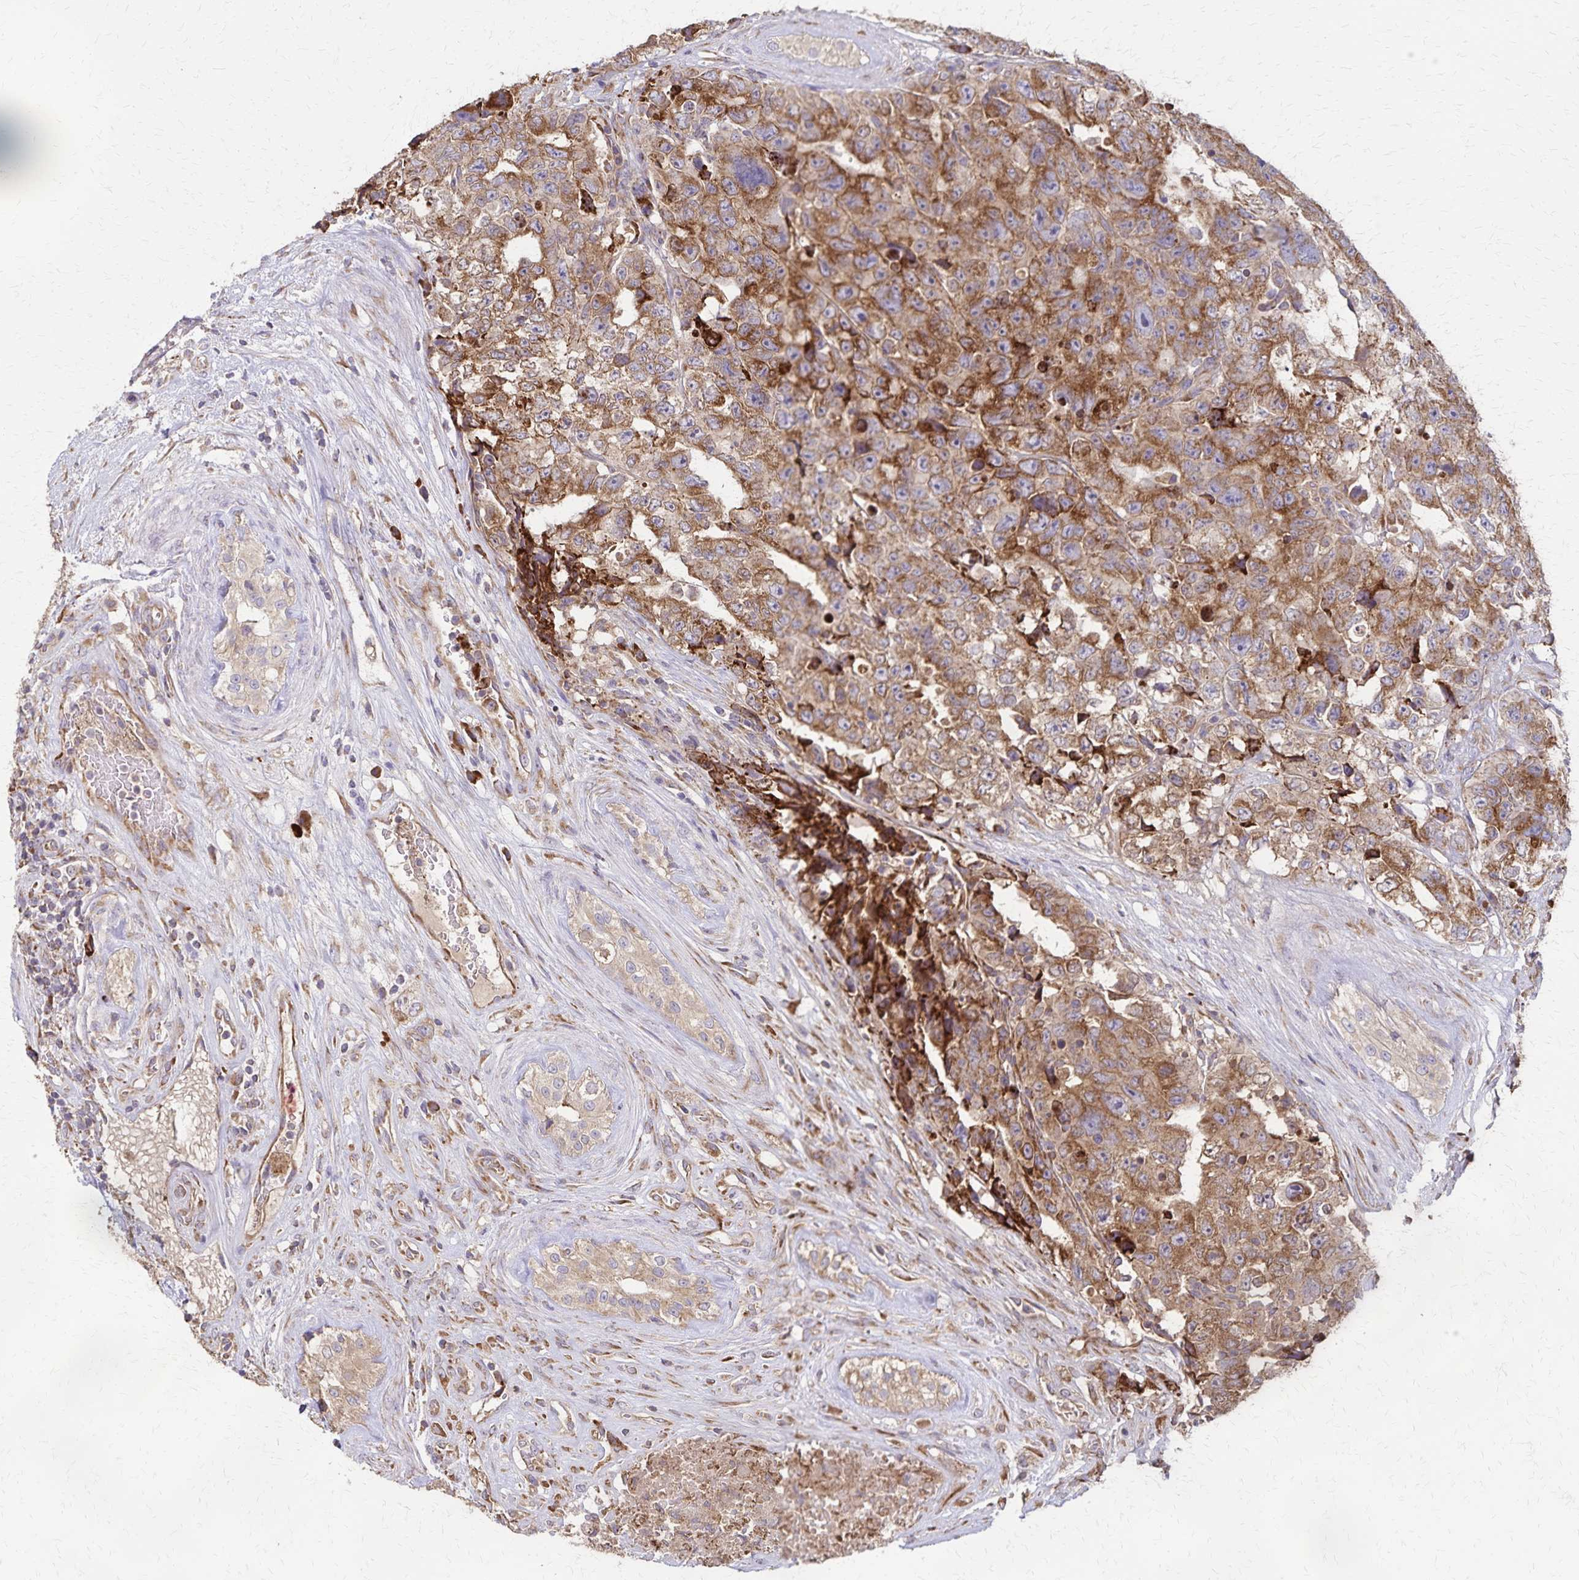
{"staining": {"intensity": "strong", "quantity": ">75%", "location": "cytoplasmic/membranous"}, "tissue": "testis cancer", "cell_type": "Tumor cells", "image_type": "cancer", "snomed": [{"axis": "morphology", "description": "Carcinoma, Embryonal, NOS"}, {"axis": "topography", "description": "Testis"}], "caption": "Protein expression analysis of human testis cancer reveals strong cytoplasmic/membranous expression in approximately >75% of tumor cells.", "gene": "RNF10", "patient": {"sex": "male", "age": 24}}